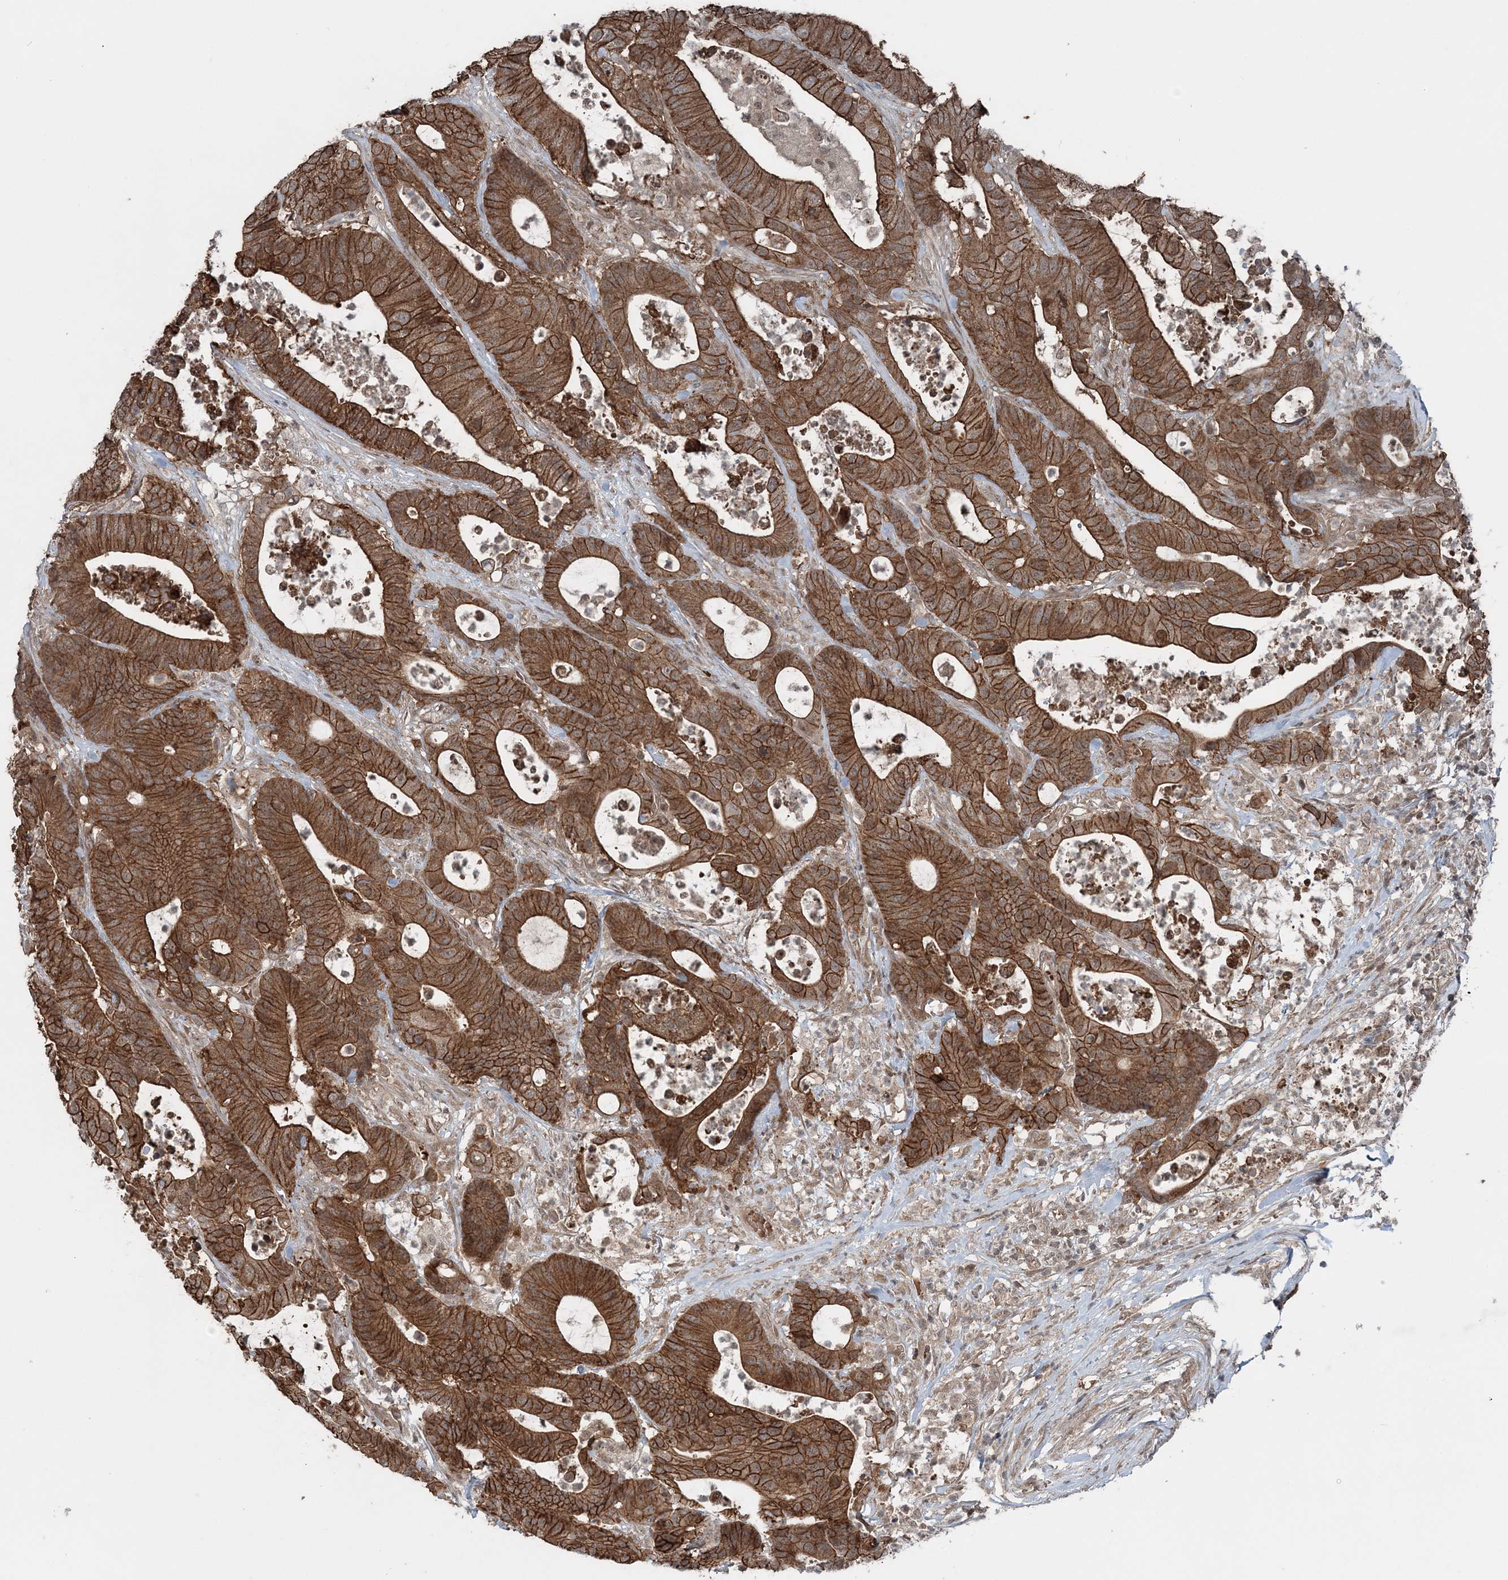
{"staining": {"intensity": "strong", "quantity": ">75%", "location": "cytoplasmic/membranous"}, "tissue": "colorectal cancer", "cell_type": "Tumor cells", "image_type": "cancer", "snomed": [{"axis": "morphology", "description": "Adenocarcinoma, NOS"}, {"axis": "topography", "description": "Colon"}], "caption": "High-magnification brightfield microscopy of colorectal adenocarcinoma stained with DAB (3,3'-diaminobenzidine) (brown) and counterstained with hematoxylin (blue). tumor cells exhibit strong cytoplasmic/membranous staining is seen in approximately>75% of cells. Nuclei are stained in blue.", "gene": "FBXL17", "patient": {"sex": "female", "age": 84}}